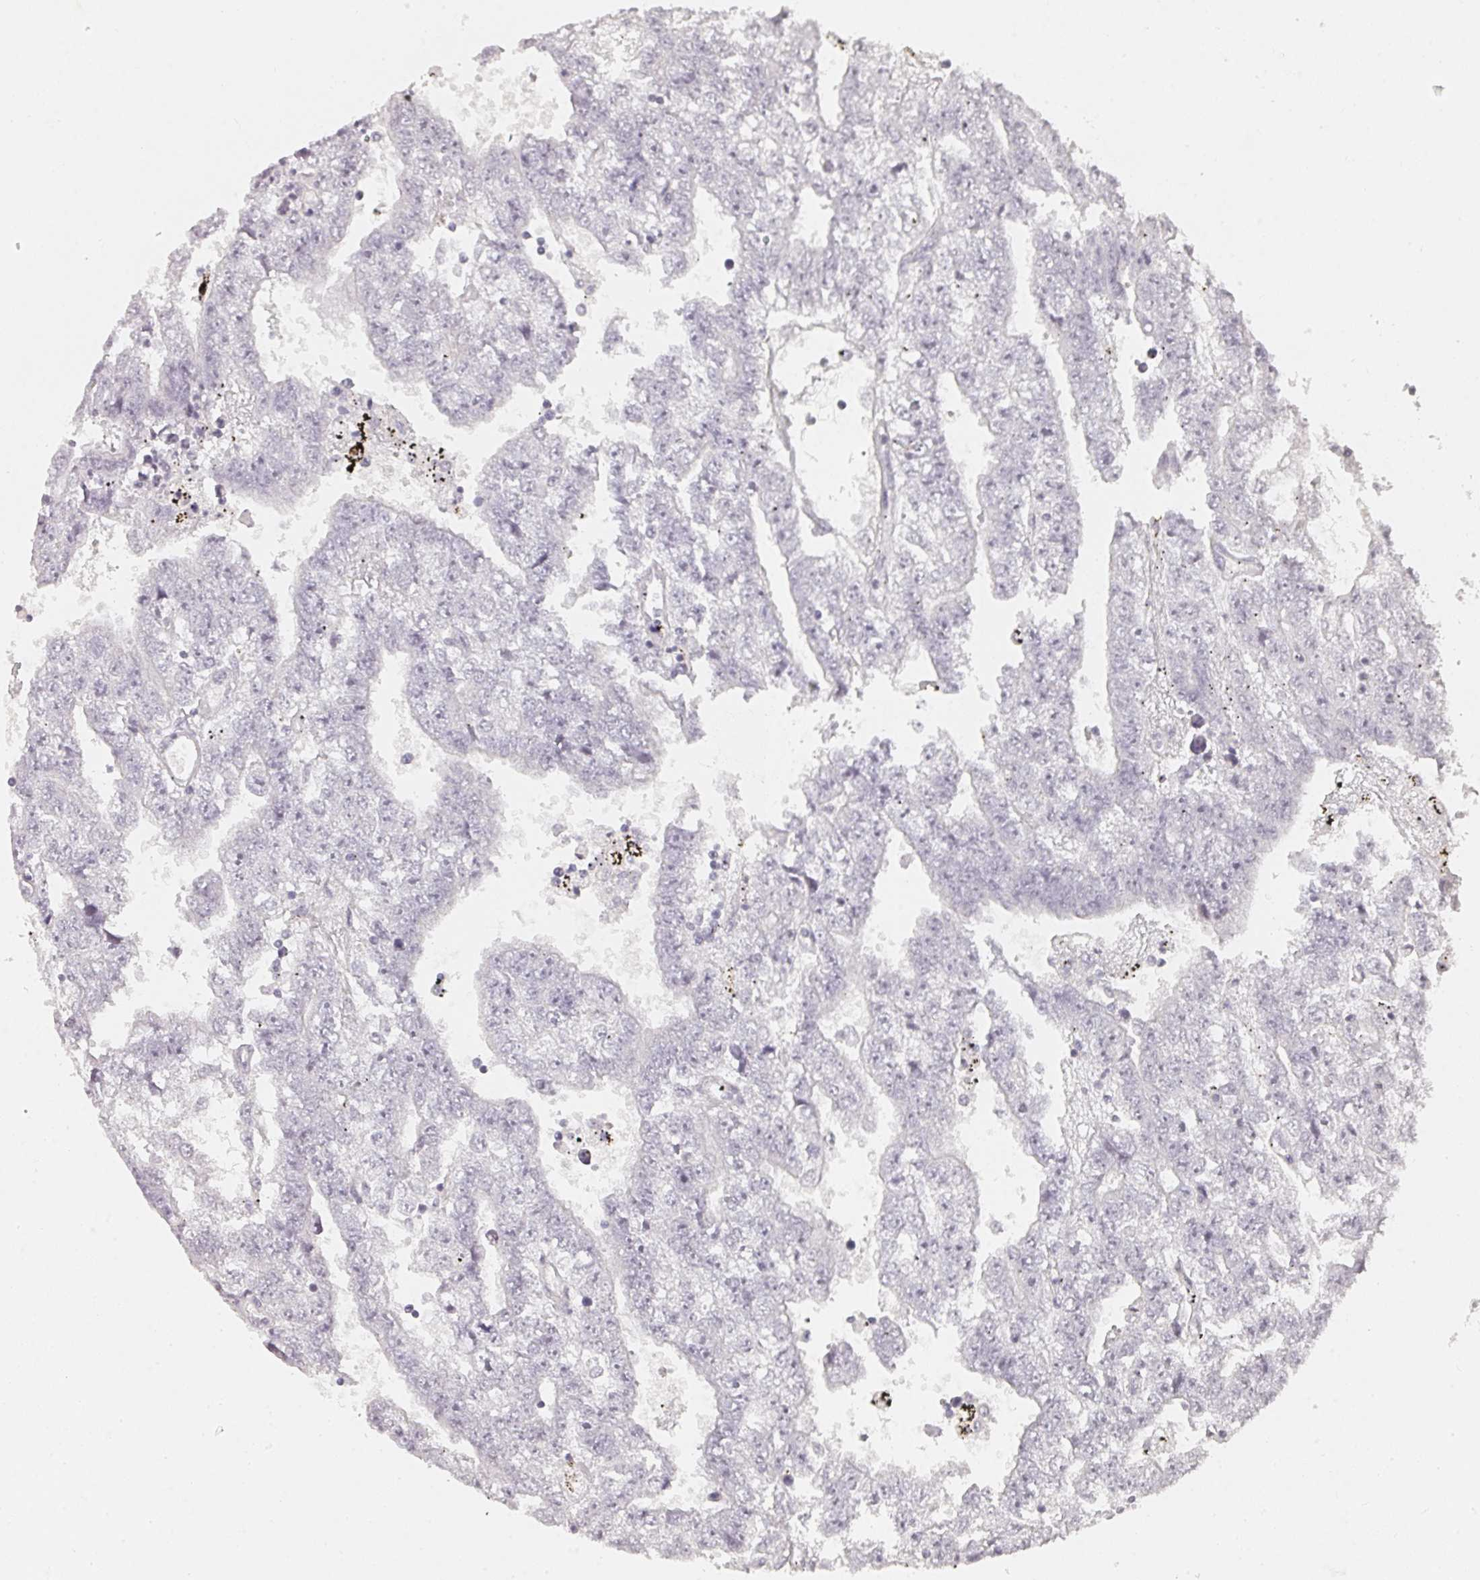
{"staining": {"intensity": "negative", "quantity": "none", "location": "none"}, "tissue": "testis cancer", "cell_type": "Tumor cells", "image_type": "cancer", "snomed": [{"axis": "morphology", "description": "Carcinoma, Embryonal, NOS"}, {"axis": "topography", "description": "Testis"}], "caption": "High power microscopy histopathology image of an immunohistochemistry (IHC) micrograph of testis cancer, revealing no significant positivity in tumor cells. (DAB (3,3'-diaminobenzidine) immunohistochemistry with hematoxylin counter stain).", "gene": "SHISA2", "patient": {"sex": "male", "age": 25}}